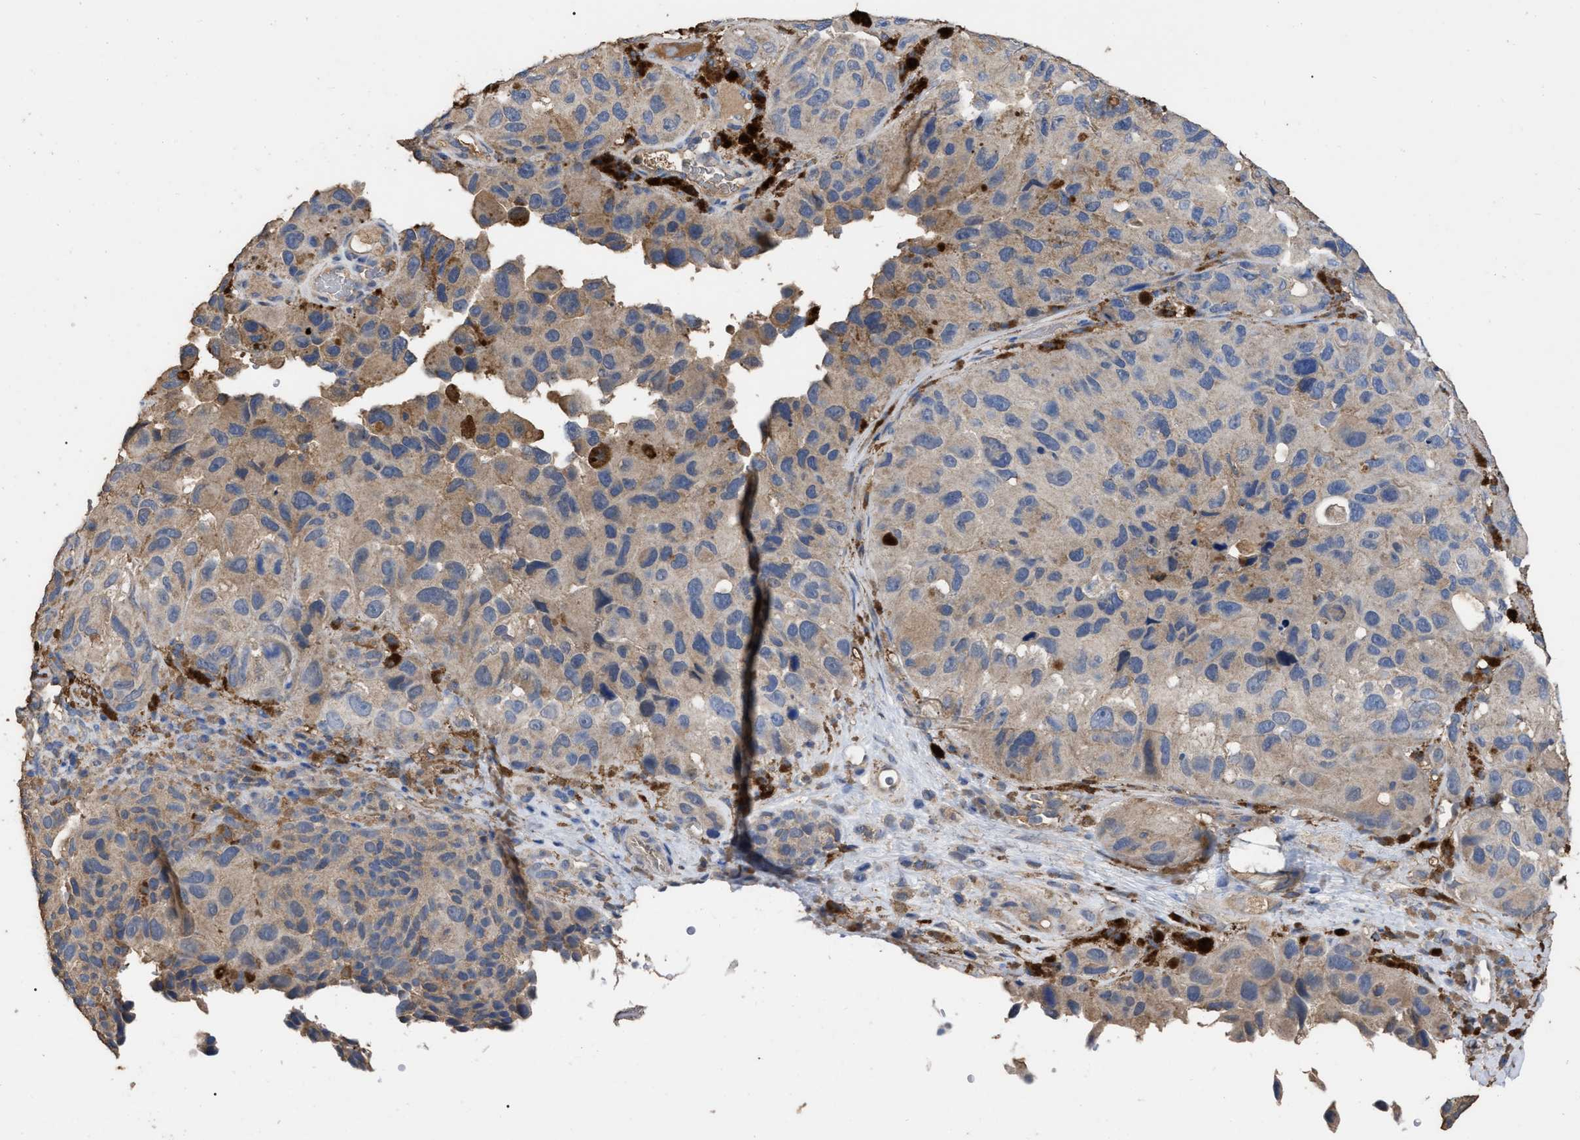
{"staining": {"intensity": "moderate", "quantity": "<25%", "location": "cytoplasmic/membranous"}, "tissue": "melanoma", "cell_type": "Tumor cells", "image_type": "cancer", "snomed": [{"axis": "morphology", "description": "Malignant melanoma, NOS"}, {"axis": "topography", "description": "Skin"}], "caption": "A low amount of moderate cytoplasmic/membranous positivity is identified in about <25% of tumor cells in malignant melanoma tissue. The staining was performed using DAB, with brown indicating positive protein expression. Nuclei are stained blue with hematoxylin.", "gene": "GPR179", "patient": {"sex": "female", "age": 73}}